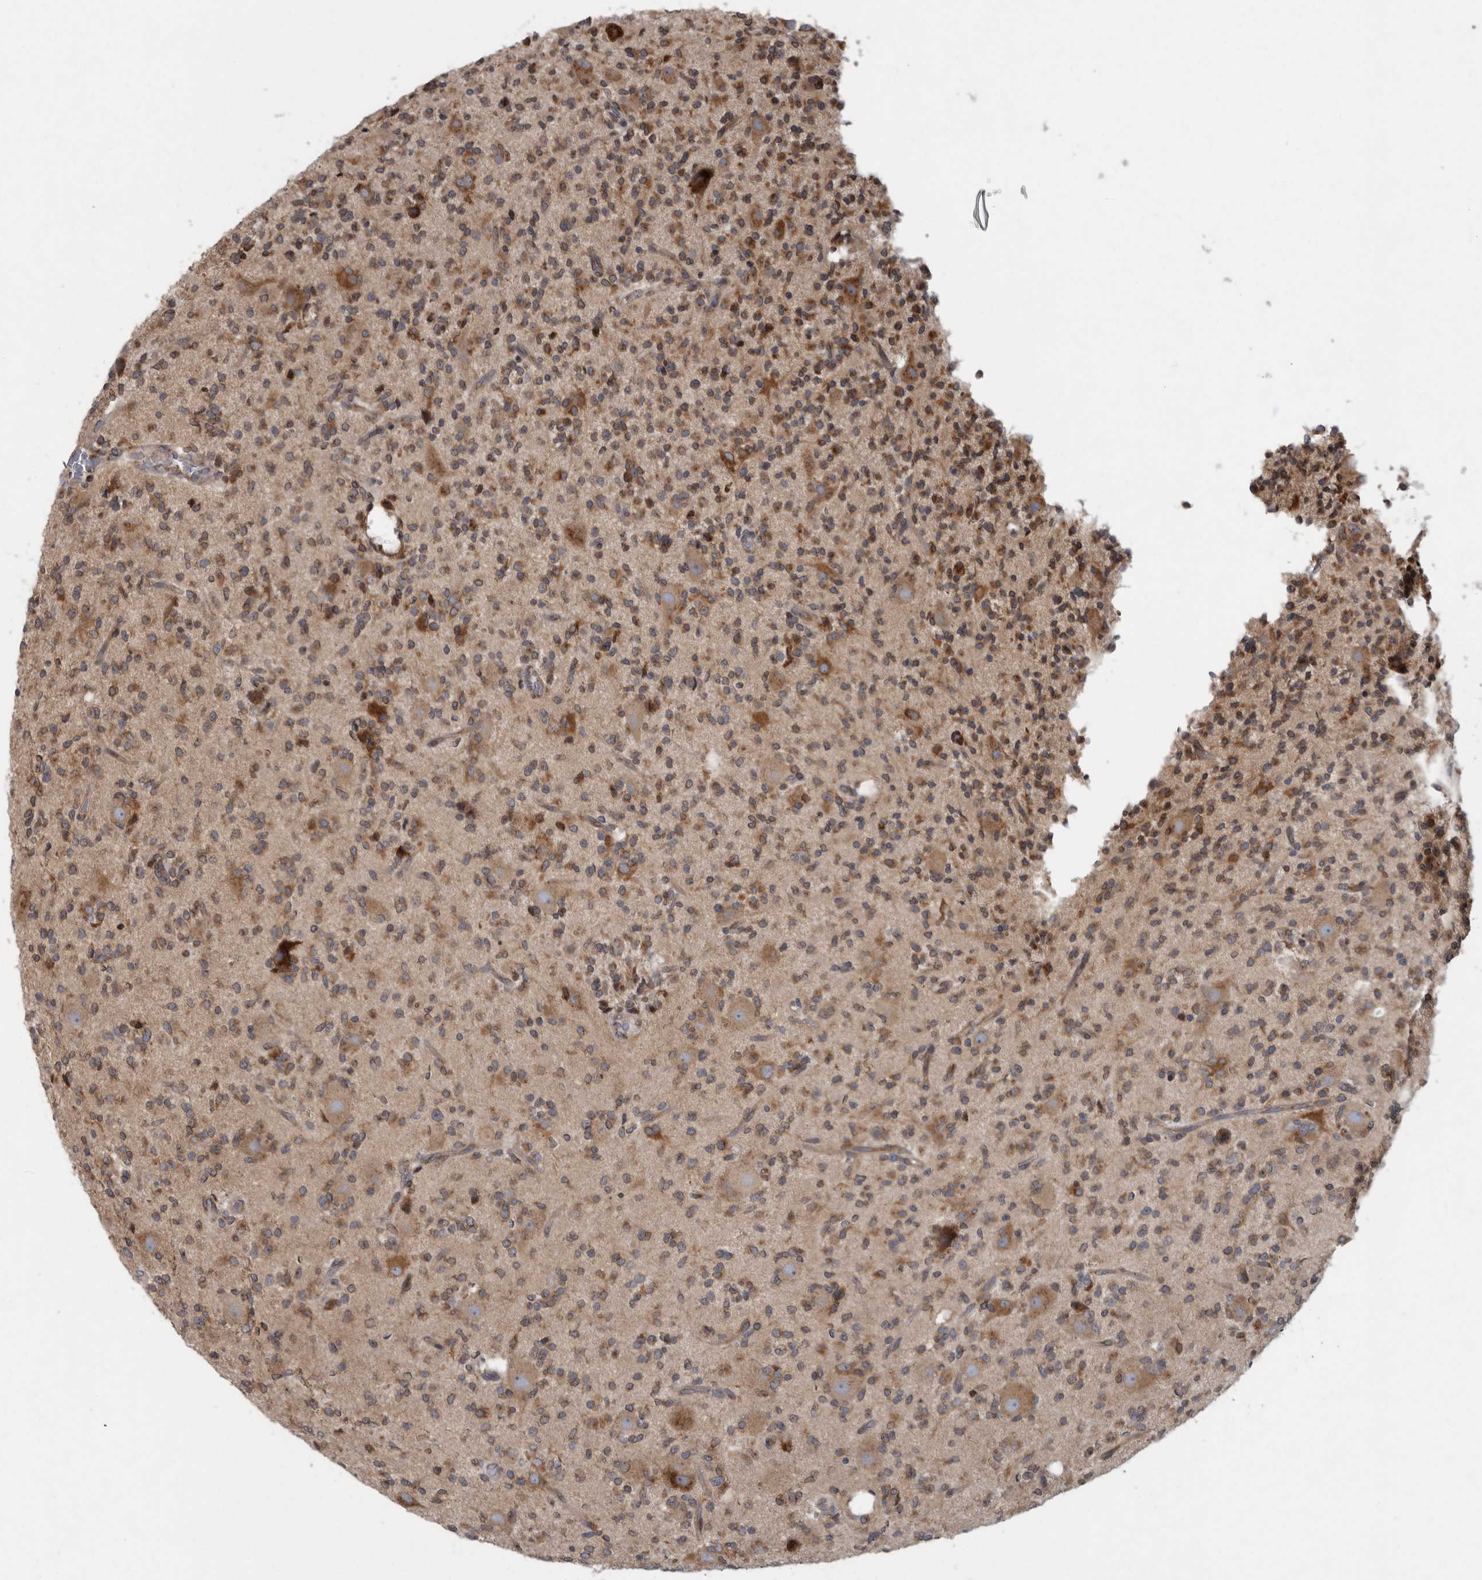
{"staining": {"intensity": "moderate", "quantity": "25%-75%", "location": "cytoplasmic/membranous"}, "tissue": "glioma", "cell_type": "Tumor cells", "image_type": "cancer", "snomed": [{"axis": "morphology", "description": "Glioma, malignant, High grade"}, {"axis": "topography", "description": "Brain"}], "caption": "IHC (DAB) staining of glioma shows moderate cytoplasmic/membranous protein staining in about 25%-75% of tumor cells. The staining was performed using DAB (3,3'-diaminobenzidine) to visualize the protein expression in brown, while the nuclei were stained in blue with hematoxylin (Magnification: 20x).", "gene": "LMAN2L", "patient": {"sex": "male", "age": 34}}